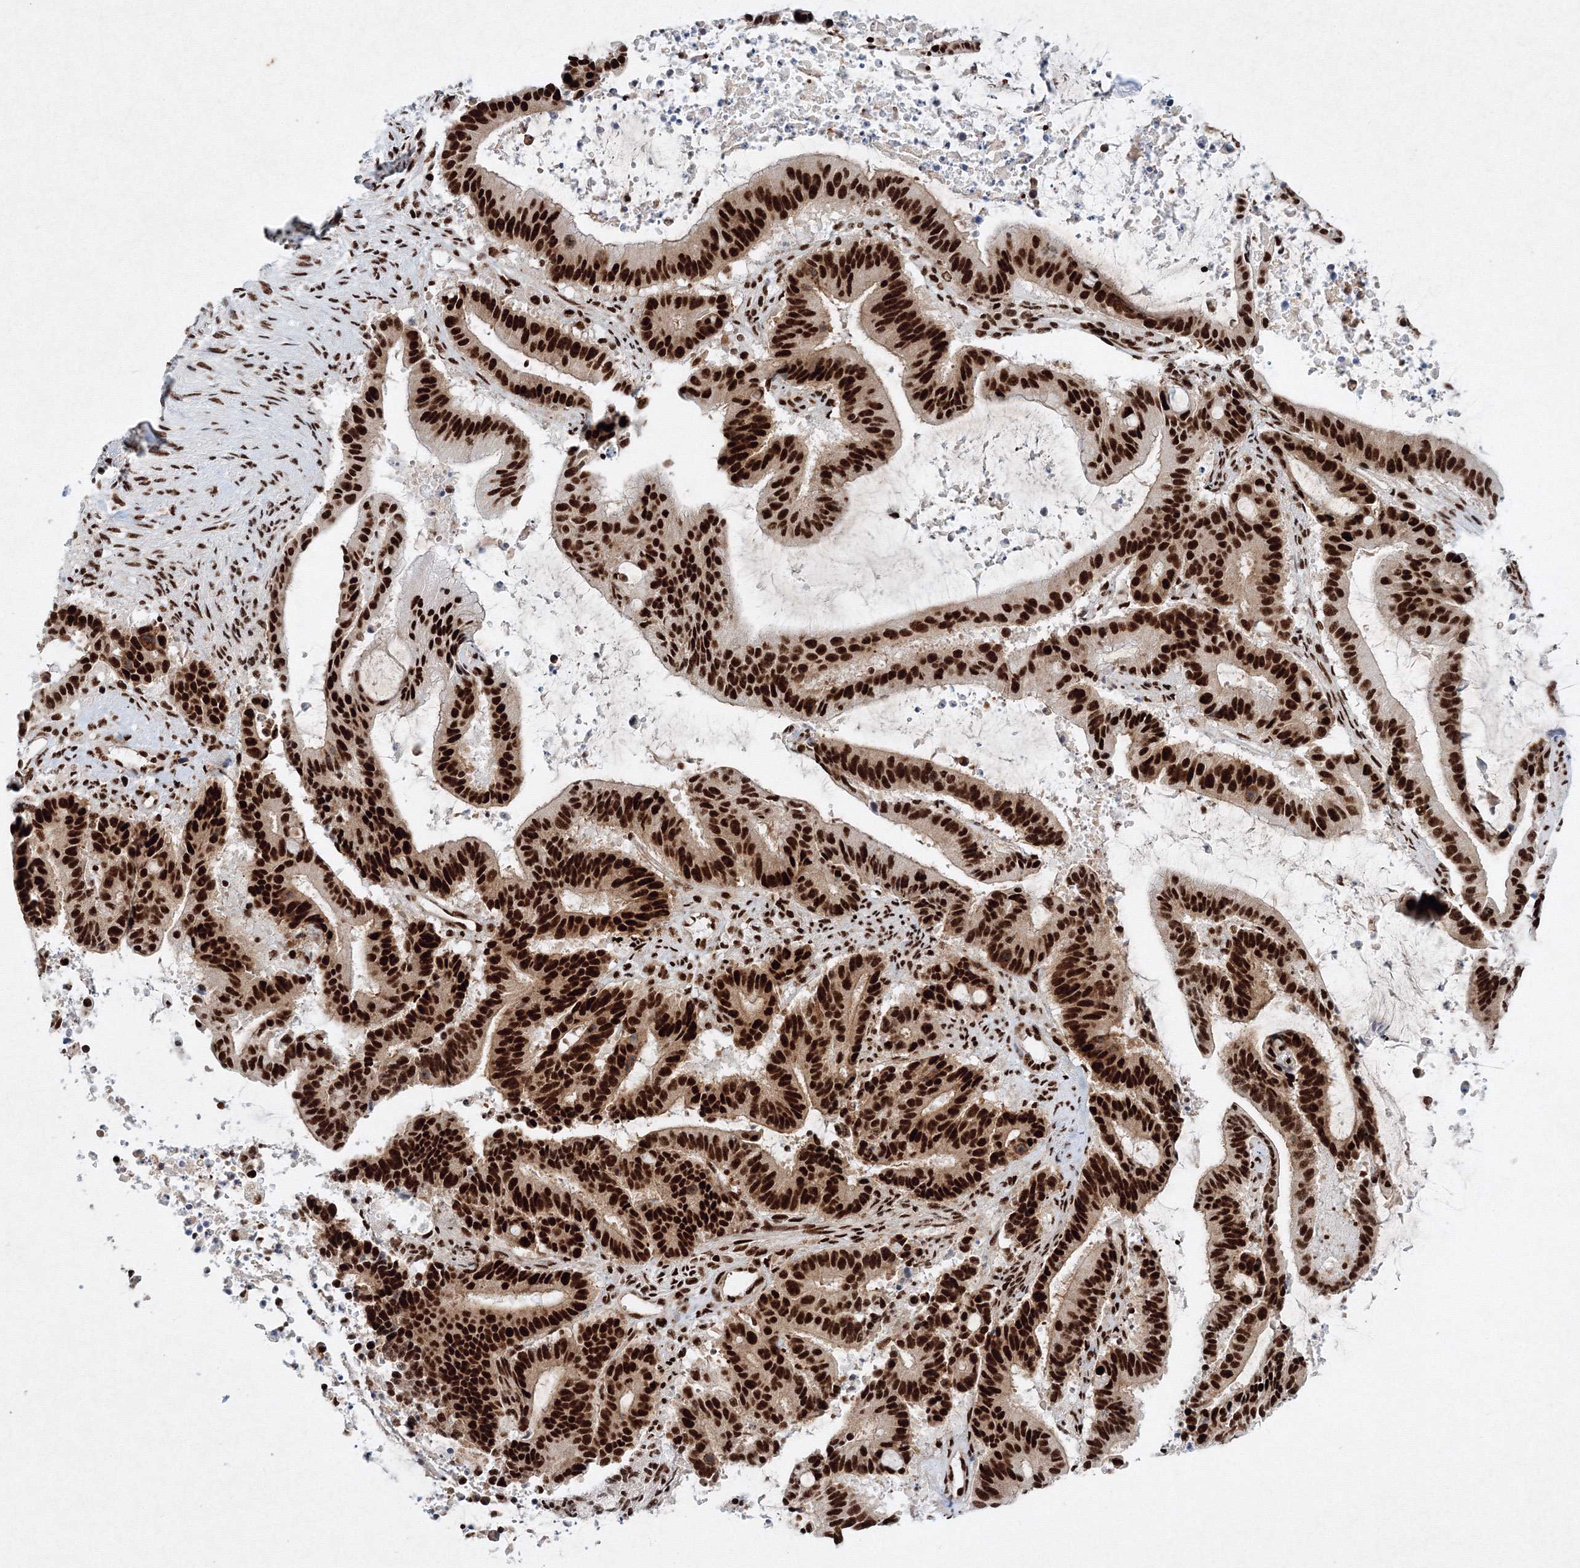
{"staining": {"intensity": "strong", "quantity": ">75%", "location": "nuclear"}, "tissue": "liver cancer", "cell_type": "Tumor cells", "image_type": "cancer", "snomed": [{"axis": "morphology", "description": "Normal tissue, NOS"}, {"axis": "morphology", "description": "Cholangiocarcinoma"}, {"axis": "topography", "description": "Liver"}, {"axis": "topography", "description": "Peripheral nerve tissue"}], "caption": "Tumor cells display high levels of strong nuclear expression in approximately >75% of cells in liver cancer (cholangiocarcinoma). (Brightfield microscopy of DAB IHC at high magnification).", "gene": "SNRPC", "patient": {"sex": "female", "age": 73}}